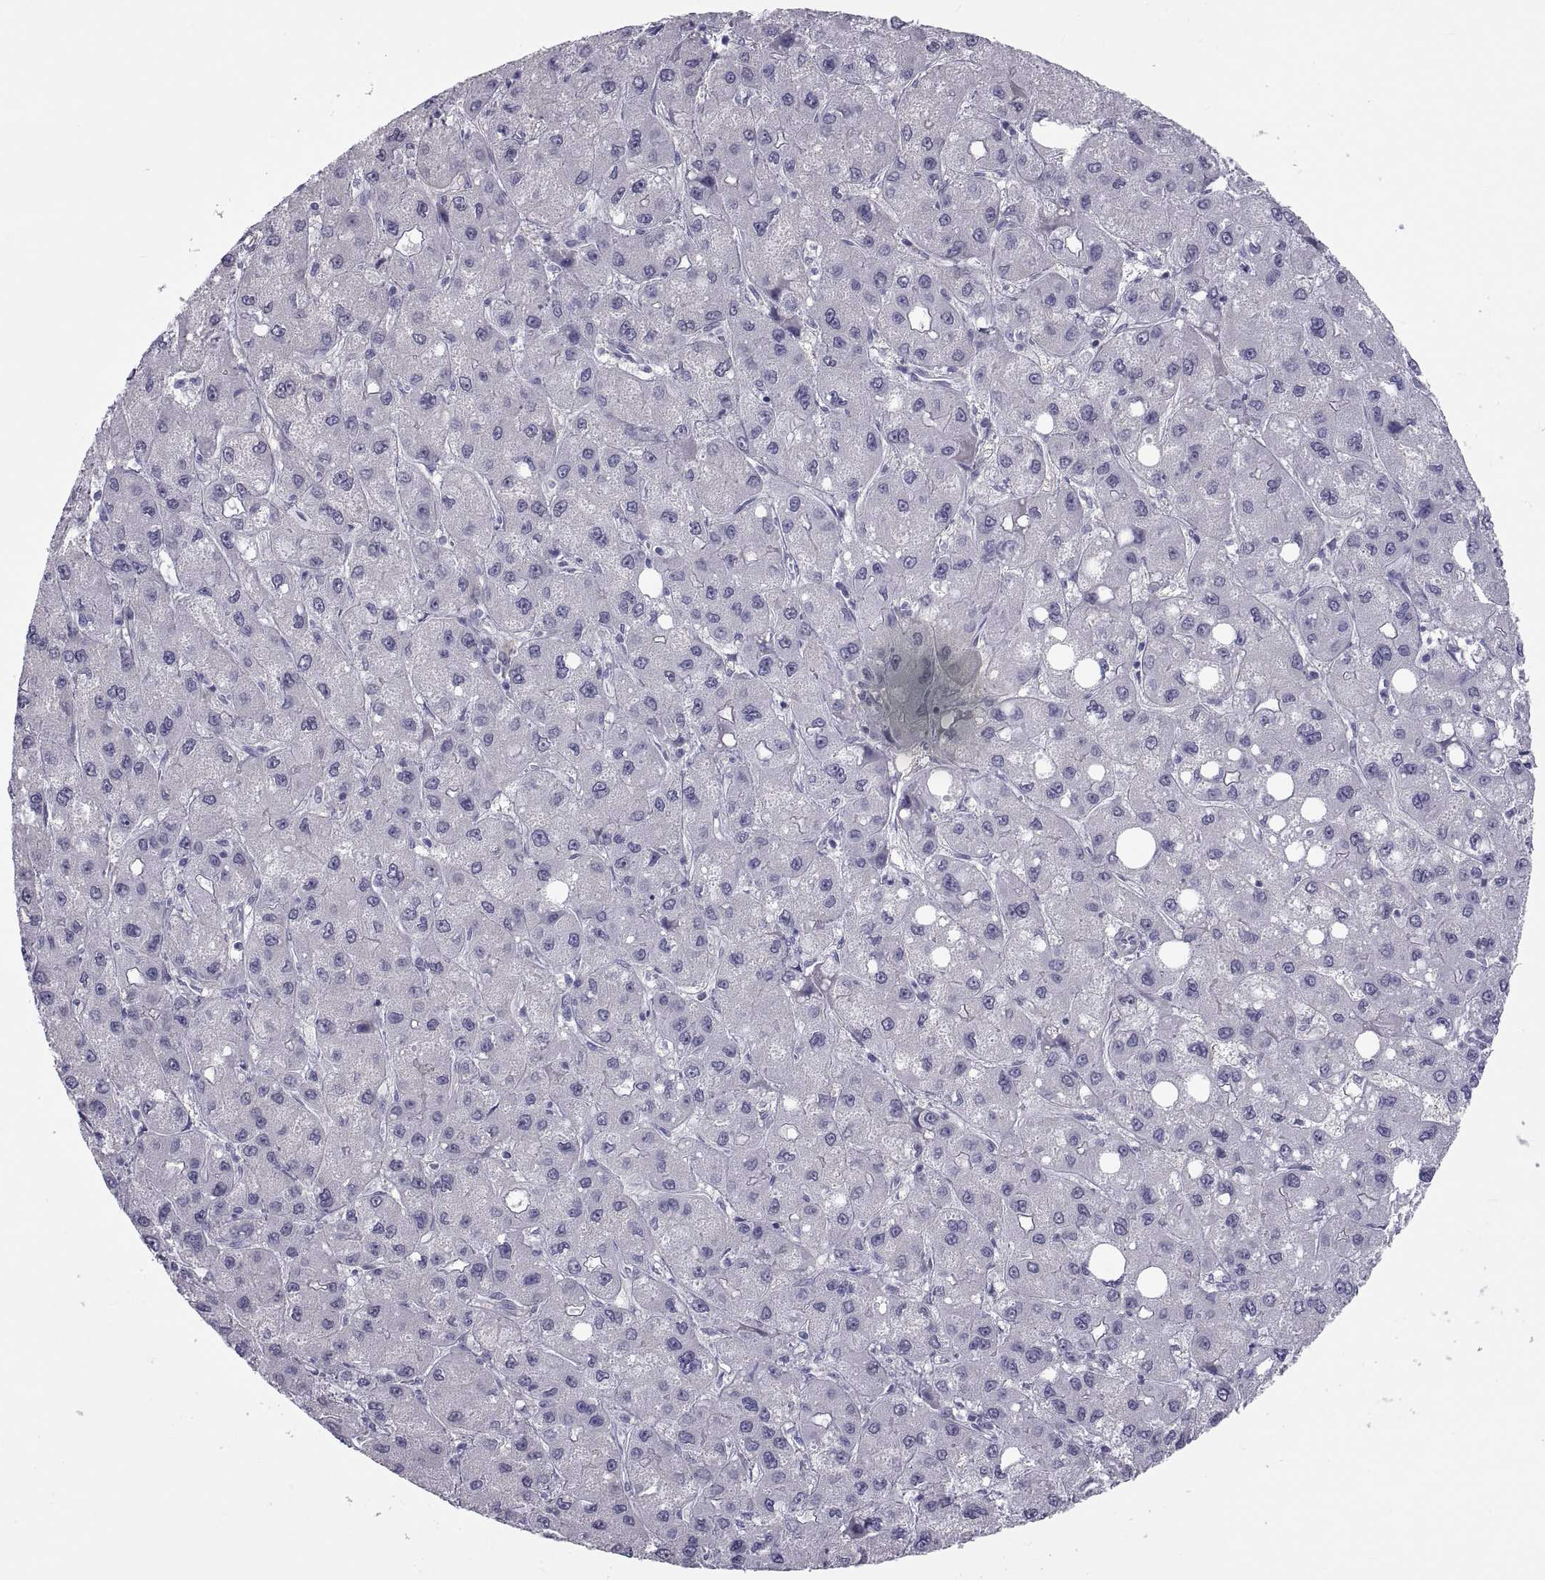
{"staining": {"intensity": "negative", "quantity": "none", "location": "none"}, "tissue": "liver cancer", "cell_type": "Tumor cells", "image_type": "cancer", "snomed": [{"axis": "morphology", "description": "Carcinoma, Hepatocellular, NOS"}, {"axis": "topography", "description": "Liver"}], "caption": "Immunohistochemistry micrograph of neoplastic tissue: human liver cancer stained with DAB (3,3'-diaminobenzidine) displays no significant protein expression in tumor cells.", "gene": "MAGEB1", "patient": {"sex": "male", "age": 73}}